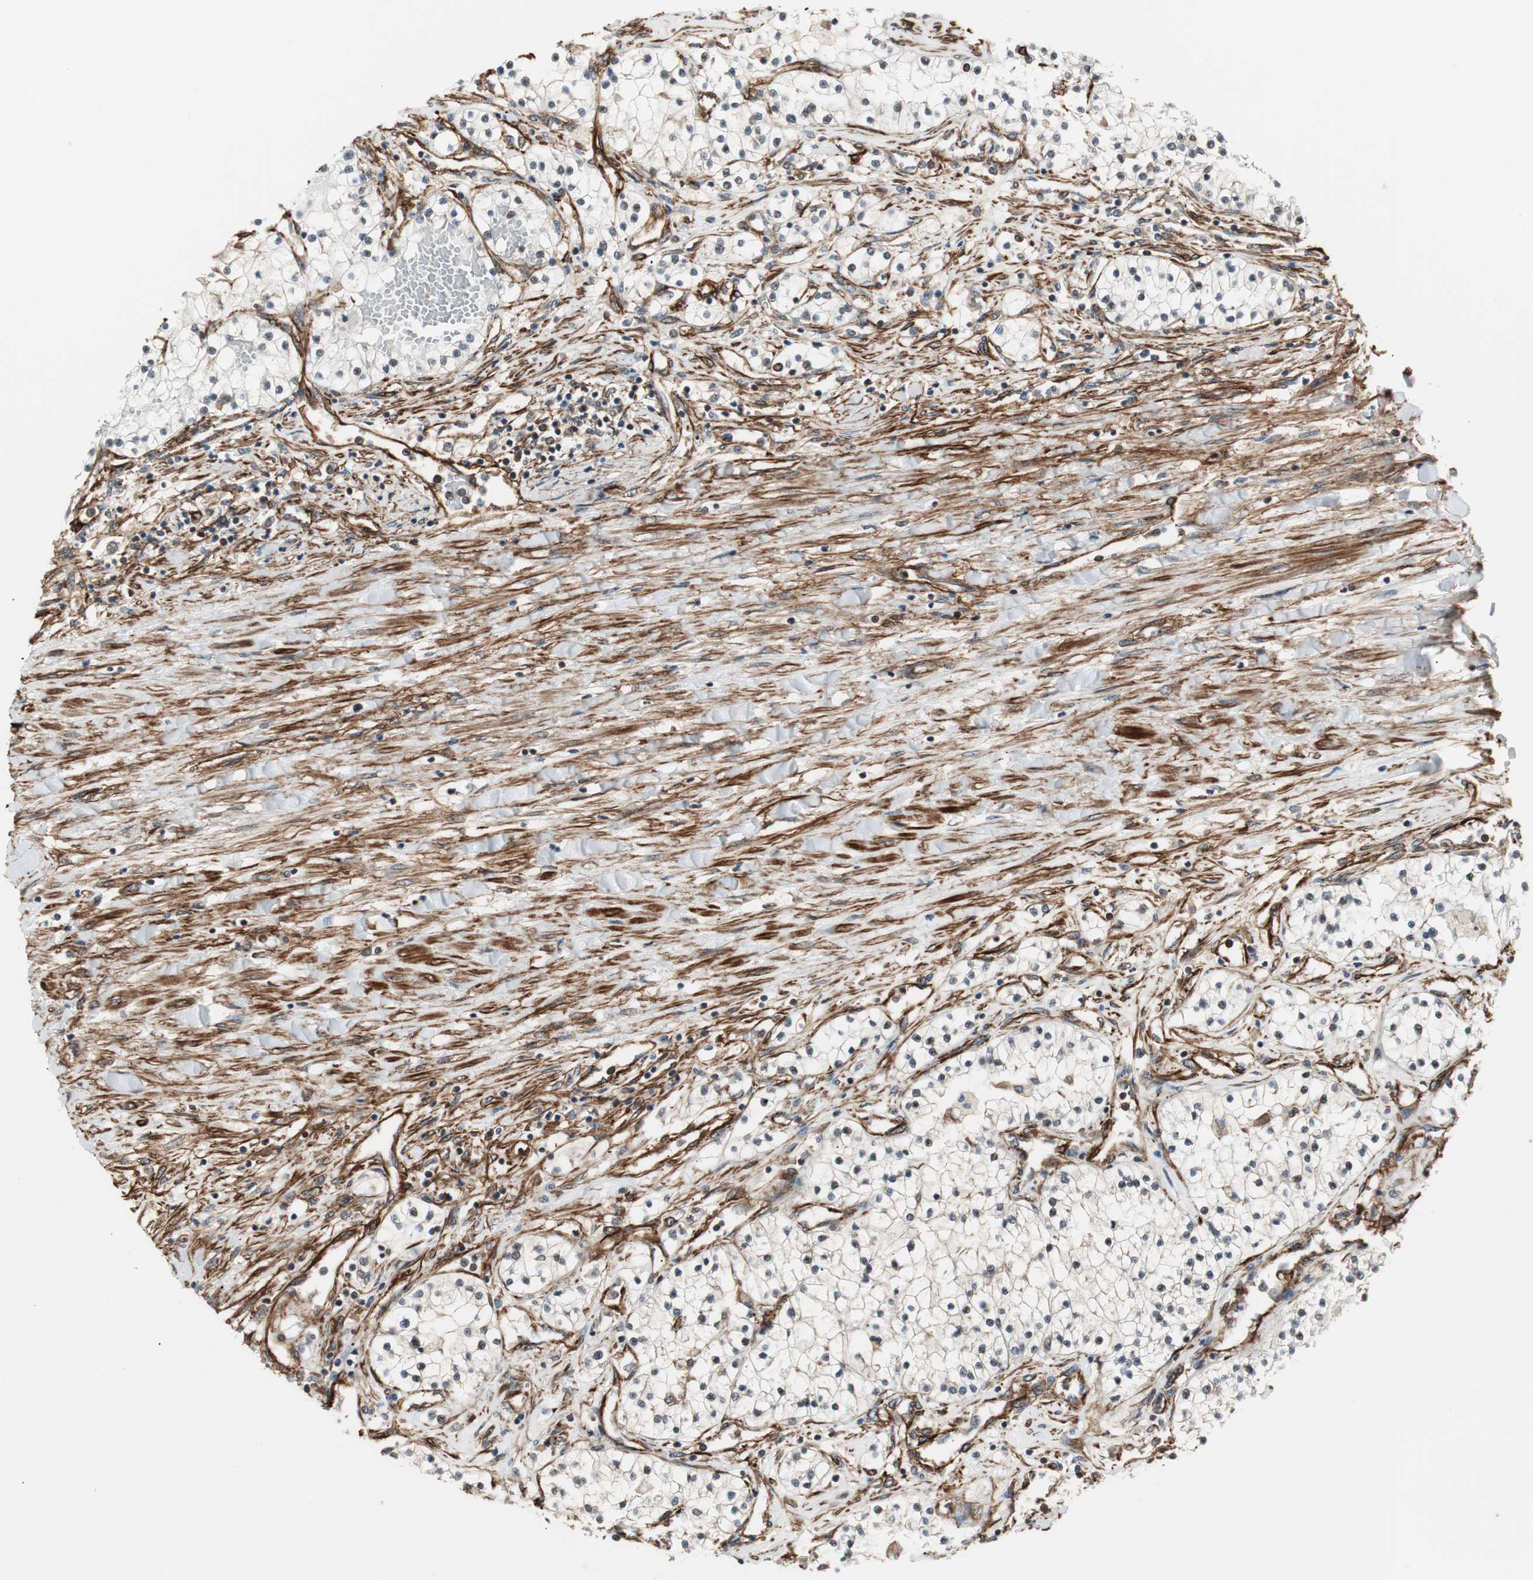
{"staining": {"intensity": "negative", "quantity": "none", "location": "none"}, "tissue": "renal cancer", "cell_type": "Tumor cells", "image_type": "cancer", "snomed": [{"axis": "morphology", "description": "Adenocarcinoma, NOS"}, {"axis": "topography", "description": "Kidney"}], "caption": "Renal cancer (adenocarcinoma) was stained to show a protein in brown. There is no significant staining in tumor cells.", "gene": "PTPN11", "patient": {"sex": "male", "age": 68}}